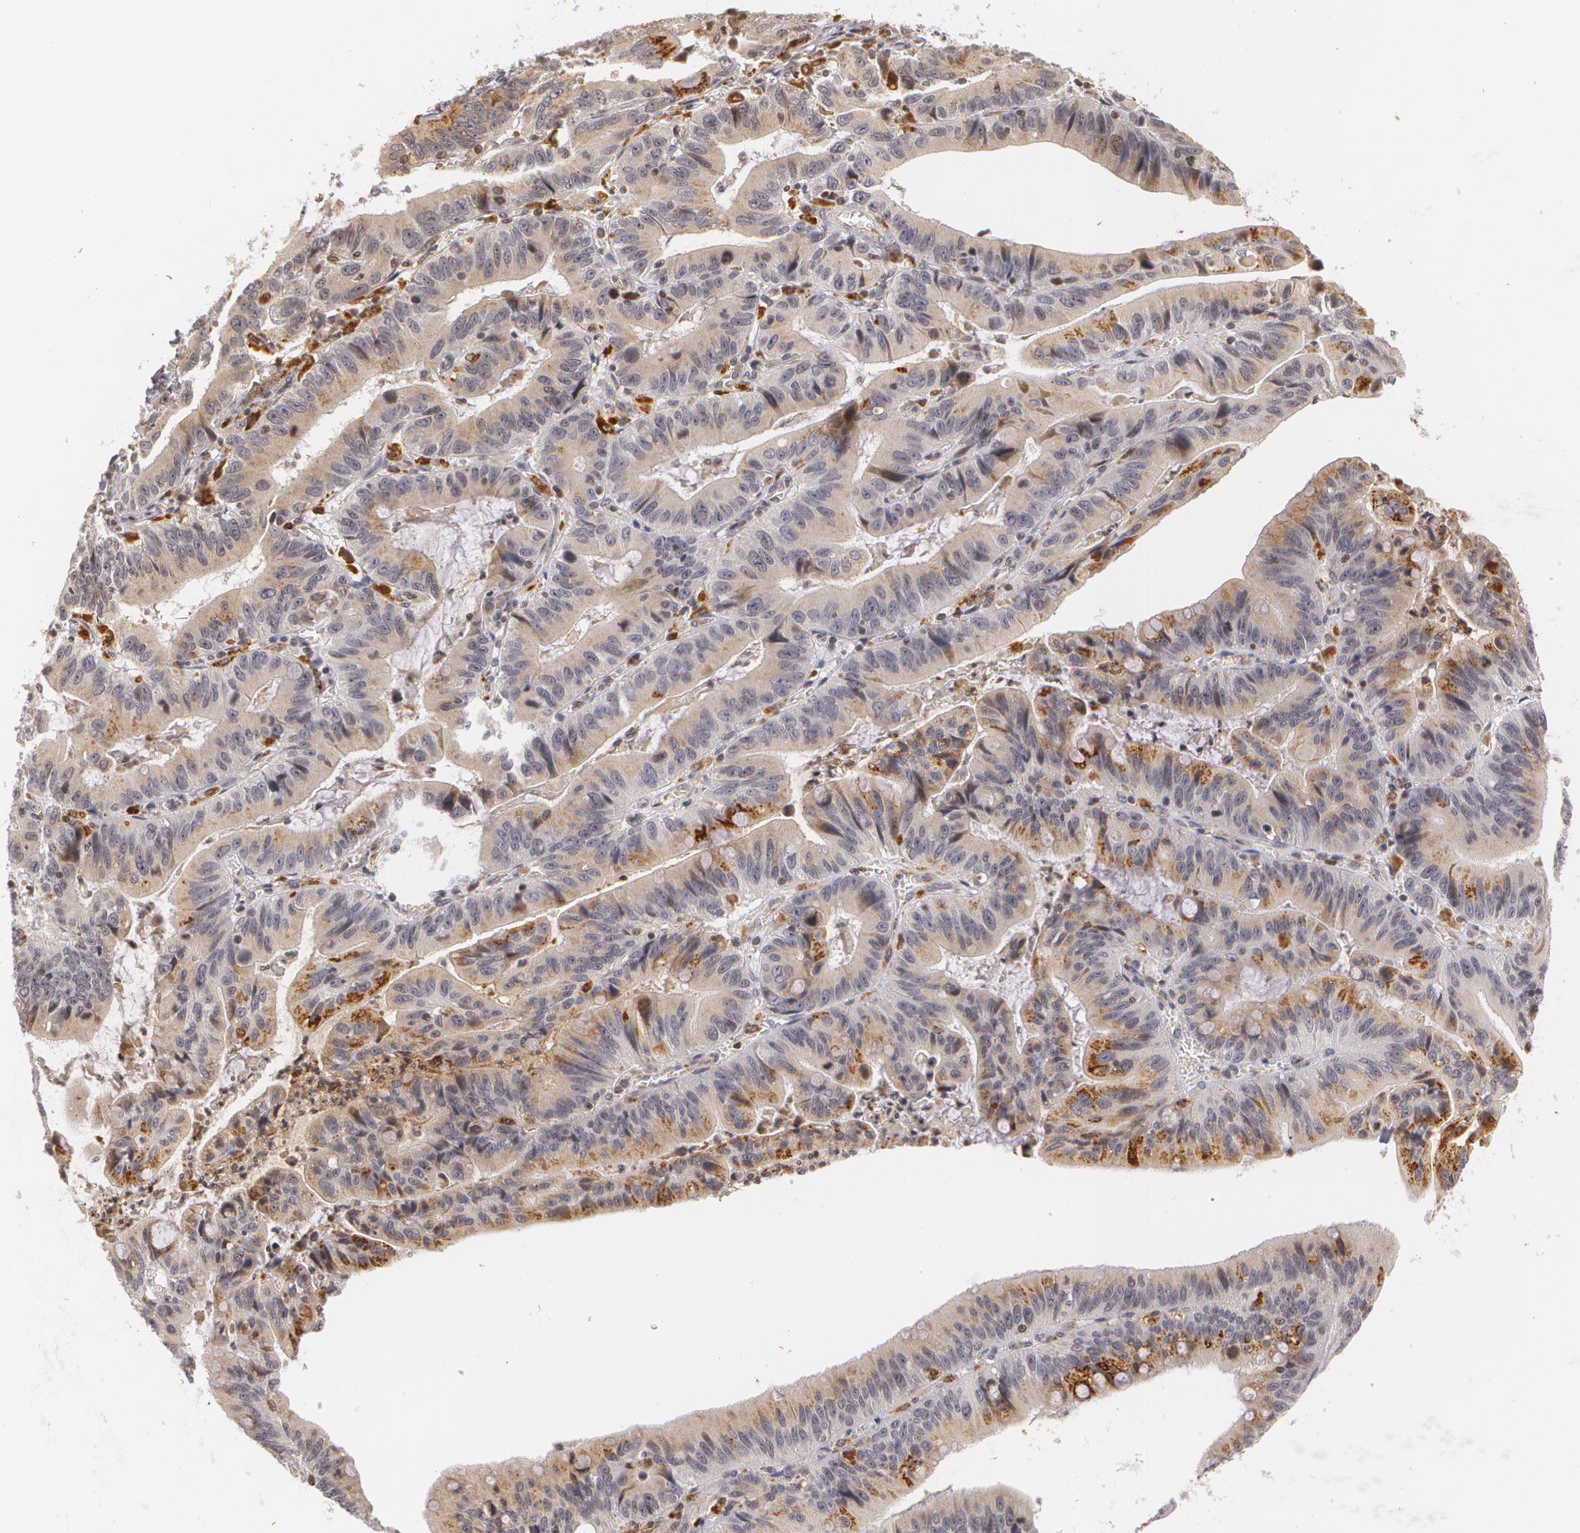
{"staining": {"intensity": "weak", "quantity": "25%-75%", "location": "cytoplasmic/membranous"}, "tissue": "stomach cancer", "cell_type": "Tumor cells", "image_type": "cancer", "snomed": [{"axis": "morphology", "description": "Adenocarcinoma, NOS"}, {"axis": "topography", "description": "Stomach, upper"}], "caption": "Weak cytoplasmic/membranous expression for a protein is seen in about 25%-75% of tumor cells of stomach cancer using immunohistochemistry.", "gene": "VAV3", "patient": {"sex": "male", "age": 63}}